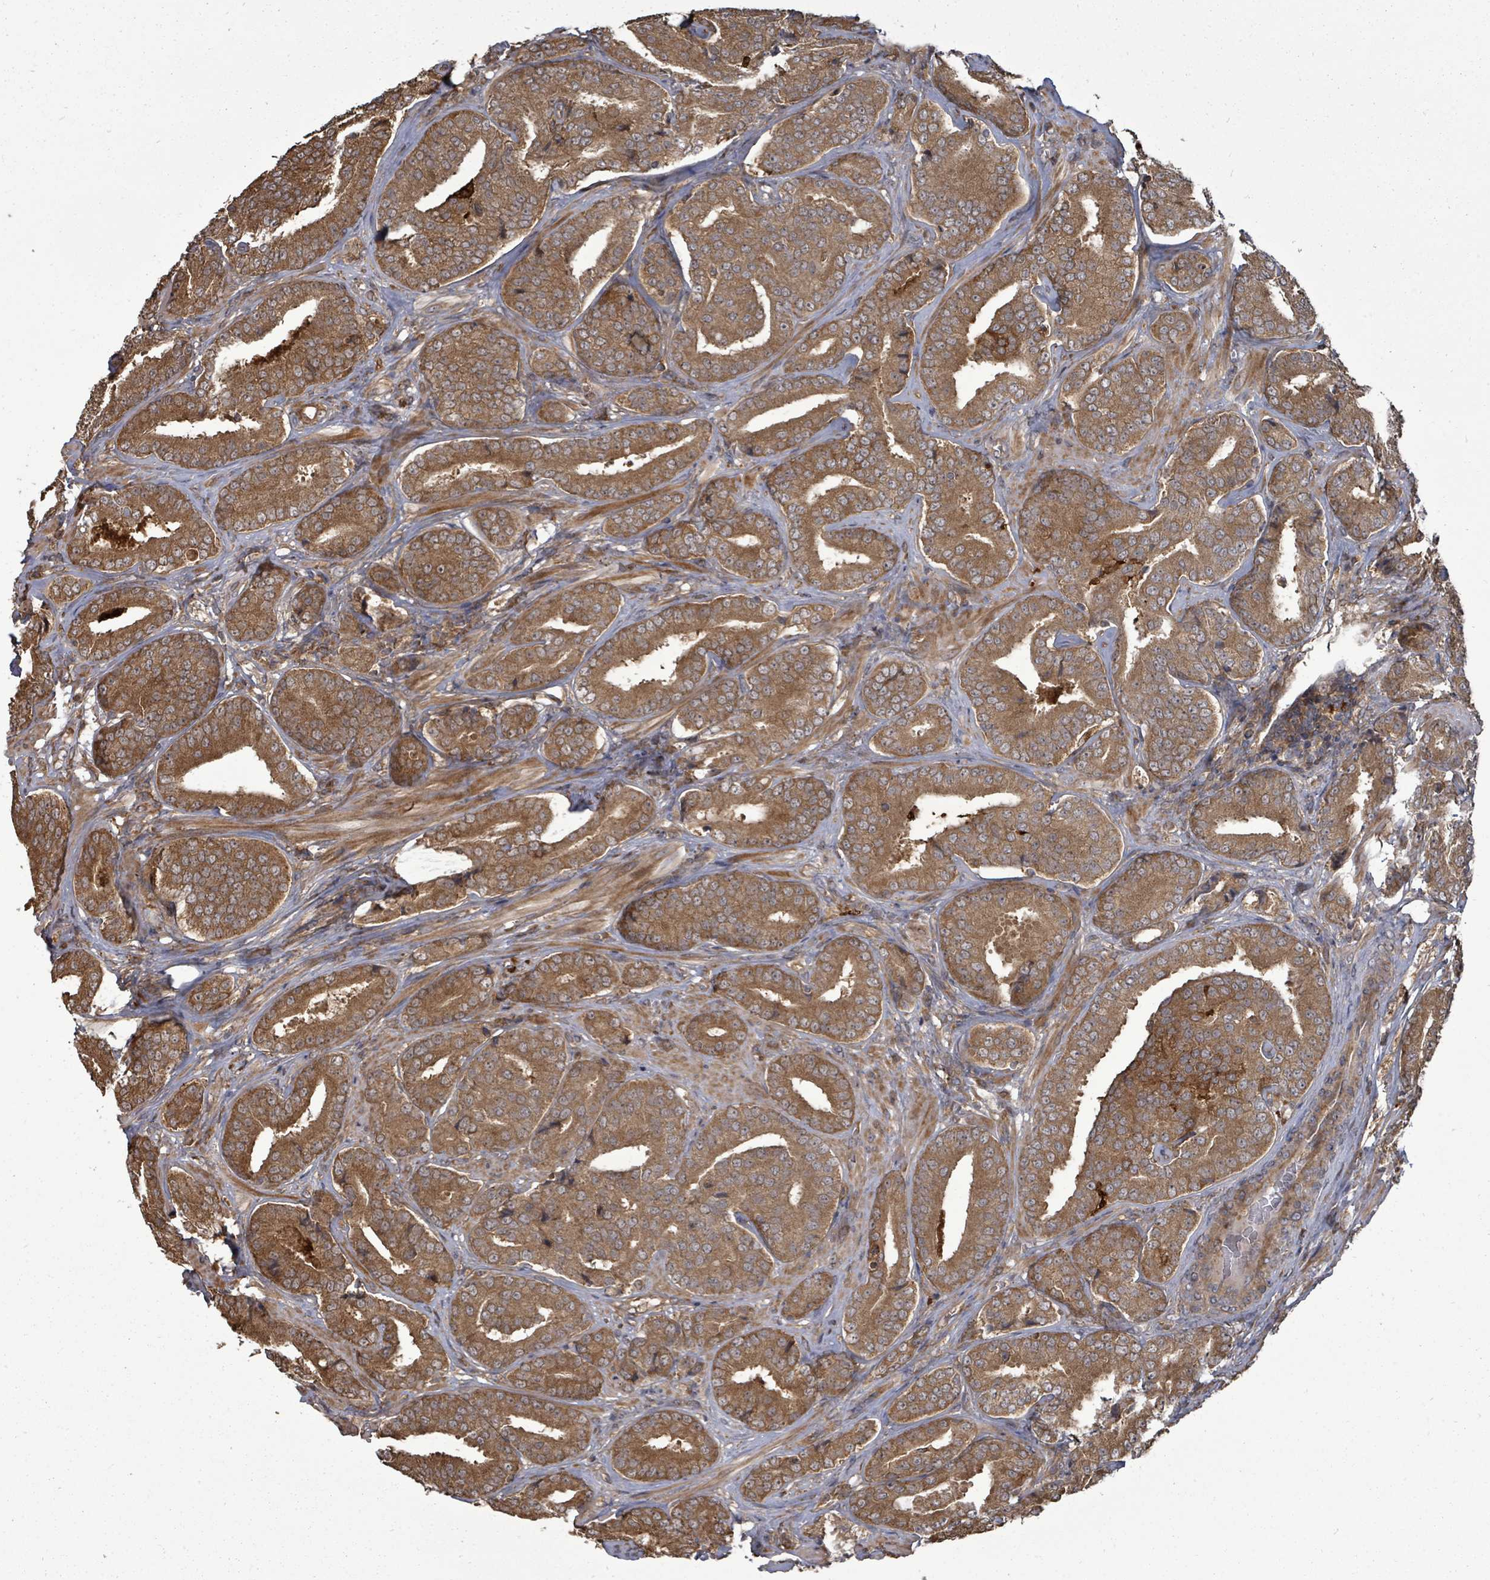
{"staining": {"intensity": "strong", "quantity": ">75%", "location": "cytoplasmic/membranous"}, "tissue": "prostate cancer", "cell_type": "Tumor cells", "image_type": "cancer", "snomed": [{"axis": "morphology", "description": "Adenocarcinoma, High grade"}, {"axis": "topography", "description": "Prostate"}], "caption": "Prostate cancer stained with immunohistochemistry reveals strong cytoplasmic/membranous staining in approximately >75% of tumor cells.", "gene": "EIF3C", "patient": {"sex": "male", "age": 63}}